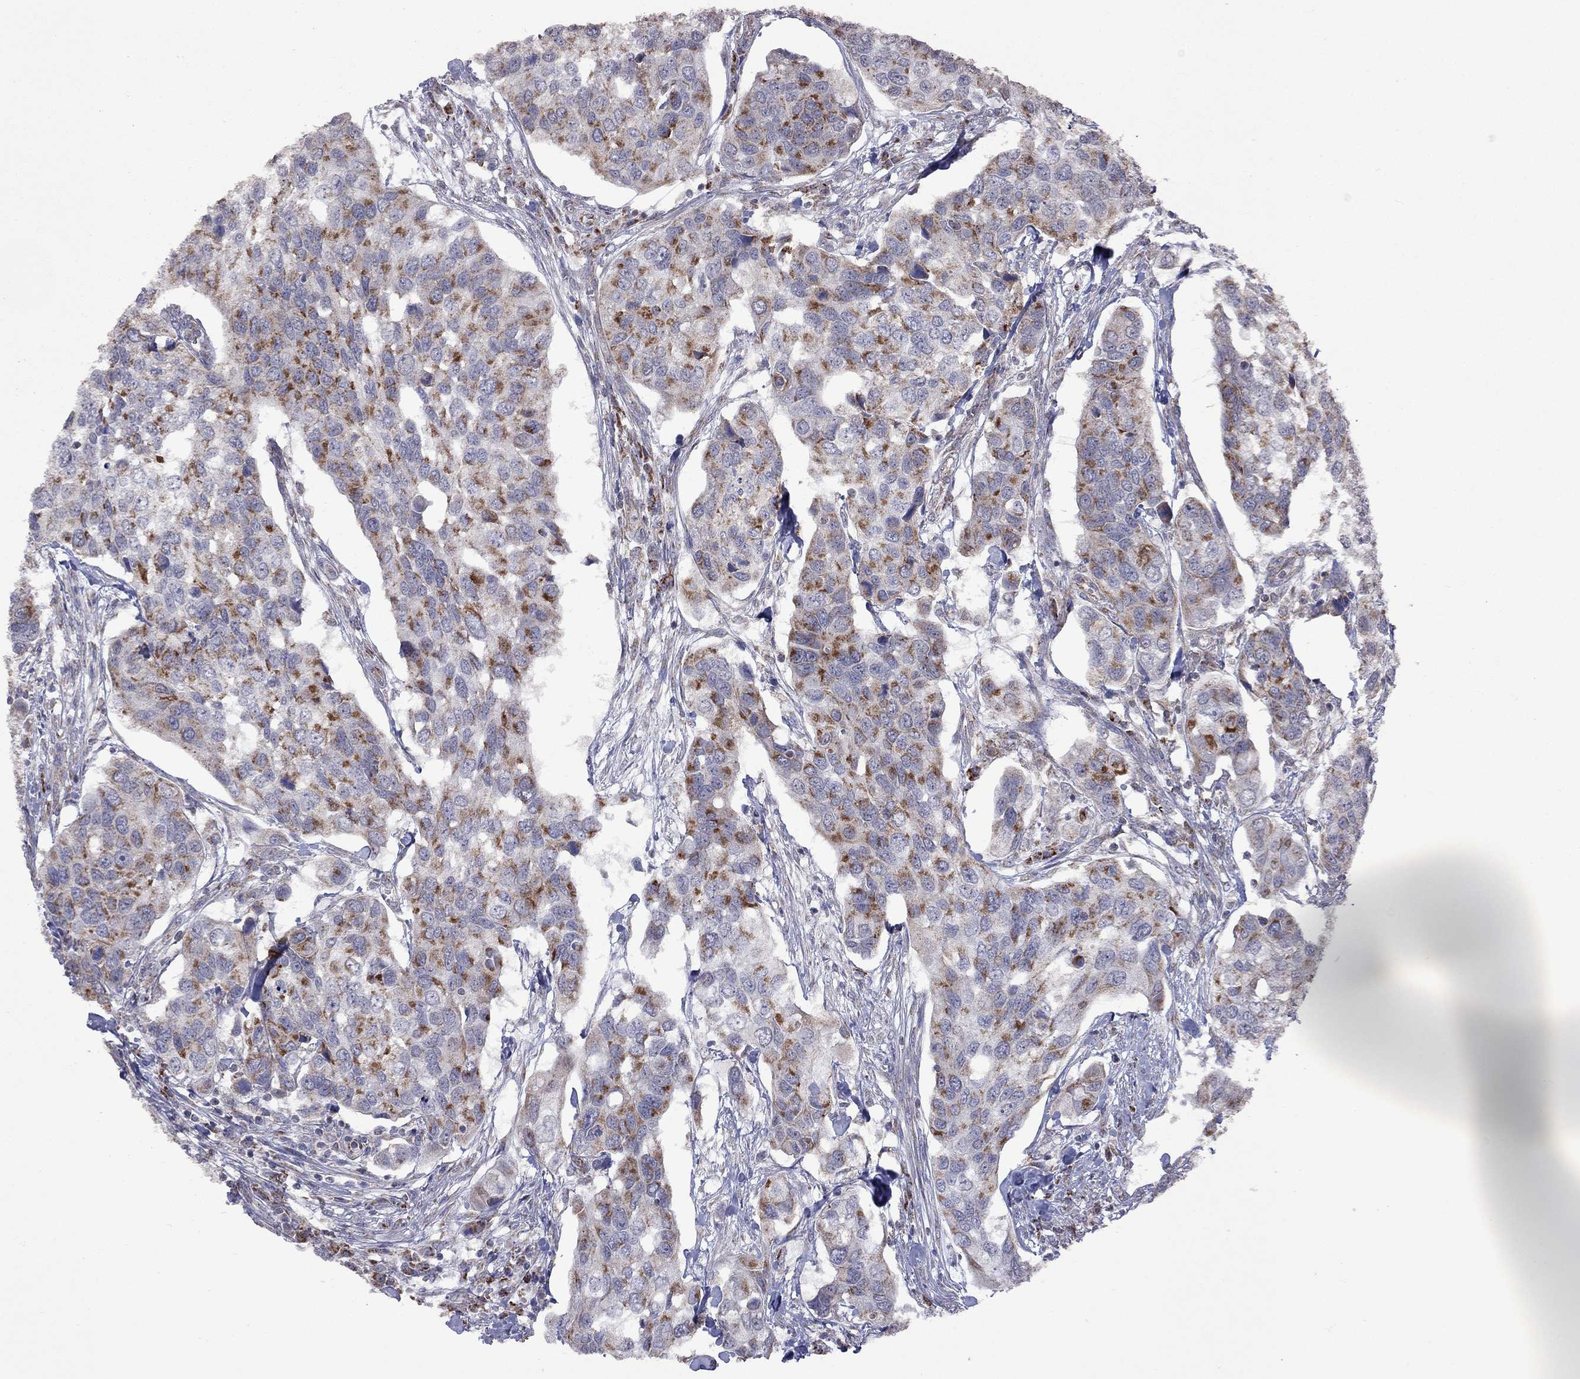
{"staining": {"intensity": "strong", "quantity": "25%-75%", "location": "cytoplasmic/membranous"}, "tissue": "urothelial cancer", "cell_type": "Tumor cells", "image_type": "cancer", "snomed": [{"axis": "morphology", "description": "Urothelial carcinoma, High grade"}, {"axis": "topography", "description": "Urinary bladder"}], "caption": "Strong cytoplasmic/membranous positivity is present in about 25%-75% of tumor cells in urothelial cancer. (IHC, brightfield microscopy, high magnification).", "gene": "NDUFB1", "patient": {"sex": "male", "age": 60}}